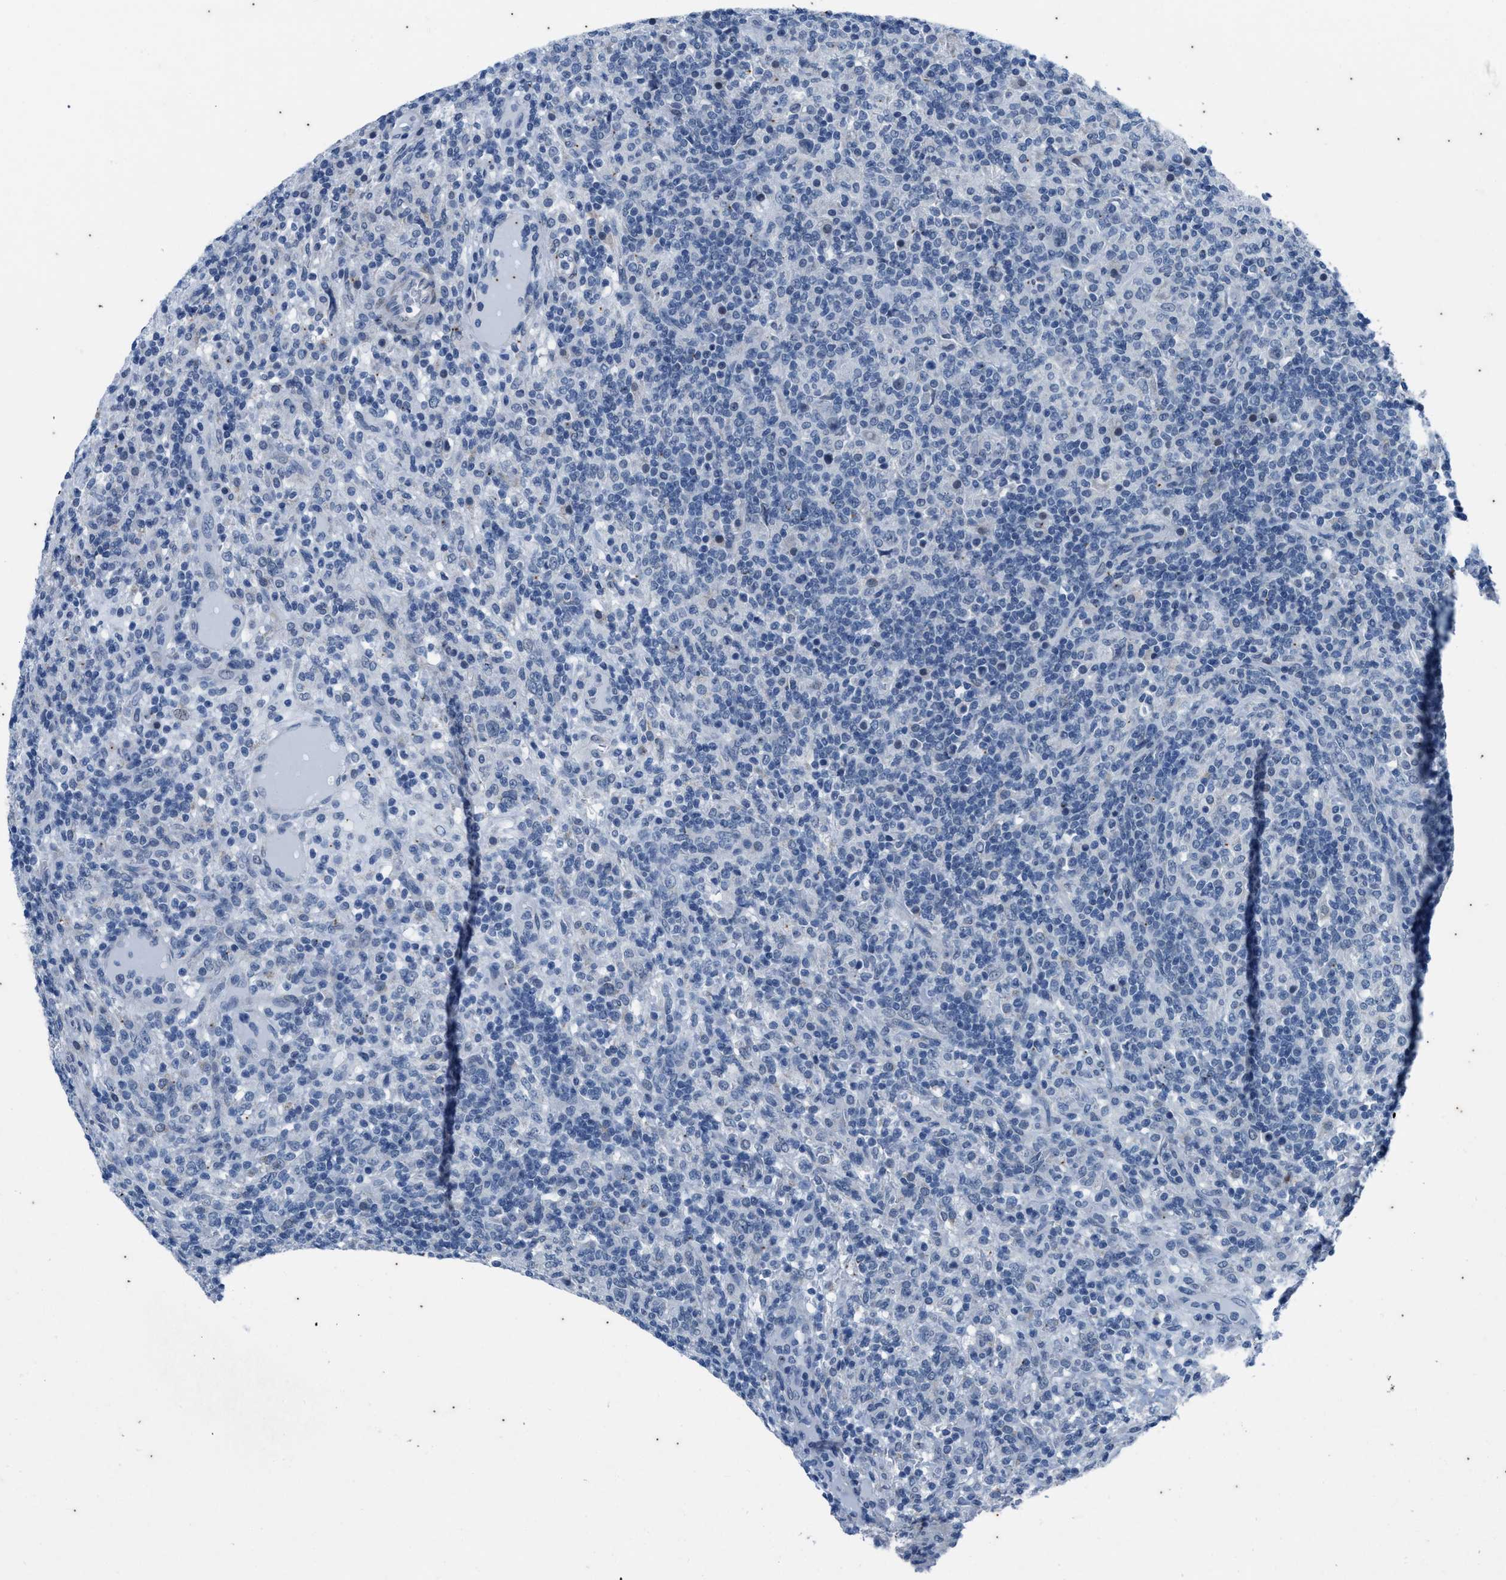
{"staining": {"intensity": "negative", "quantity": "none", "location": "none"}, "tissue": "lymphoma", "cell_type": "Tumor cells", "image_type": "cancer", "snomed": [{"axis": "morphology", "description": "Hodgkin's disease, NOS"}, {"axis": "topography", "description": "Lymph node"}], "caption": "The immunohistochemistry (IHC) micrograph has no significant expression in tumor cells of Hodgkin's disease tissue.", "gene": "KIF24", "patient": {"sex": "male", "age": 70}}